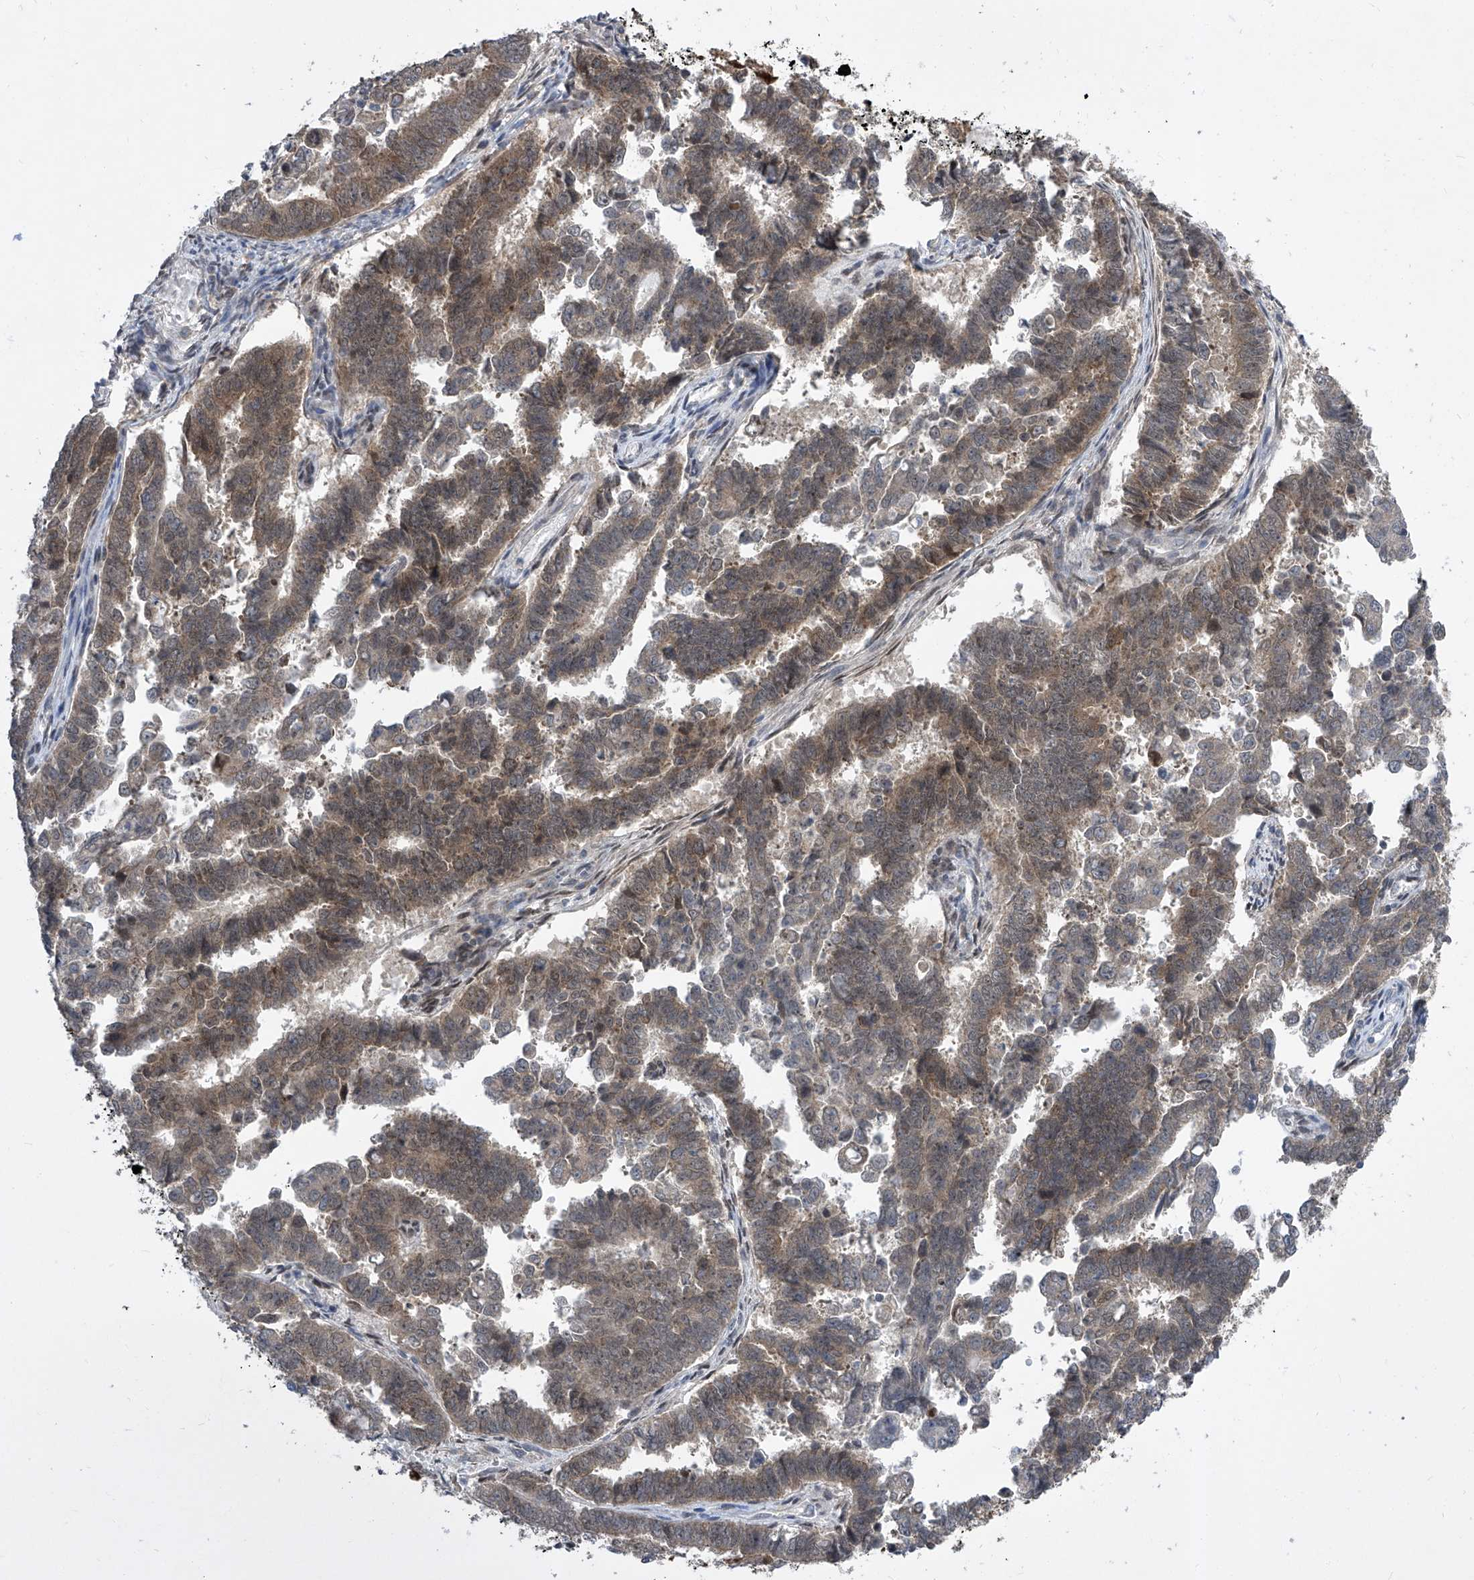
{"staining": {"intensity": "weak", "quantity": ">75%", "location": "cytoplasmic/membranous"}, "tissue": "endometrial cancer", "cell_type": "Tumor cells", "image_type": "cancer", "snomed": [{"axis": "morphology", "description": "Adenocarcinoma, NOS"}, {"axis": "topography", "description": "Endometrium"}], "caption": "Immunohistochemistry (IHC) image of neoplastic tissue: human endometrial cancer (adenocarcinoma) stained using immunohistochemistry (IHC) displays low levels of weak protein expression localized specifically in the cytoplasmic/membranous of tumor cells, appearing as a cytoplasmic/membranous brown color.", "gene": "CETN2", "patient": {"sex": "female", "age": 75}}